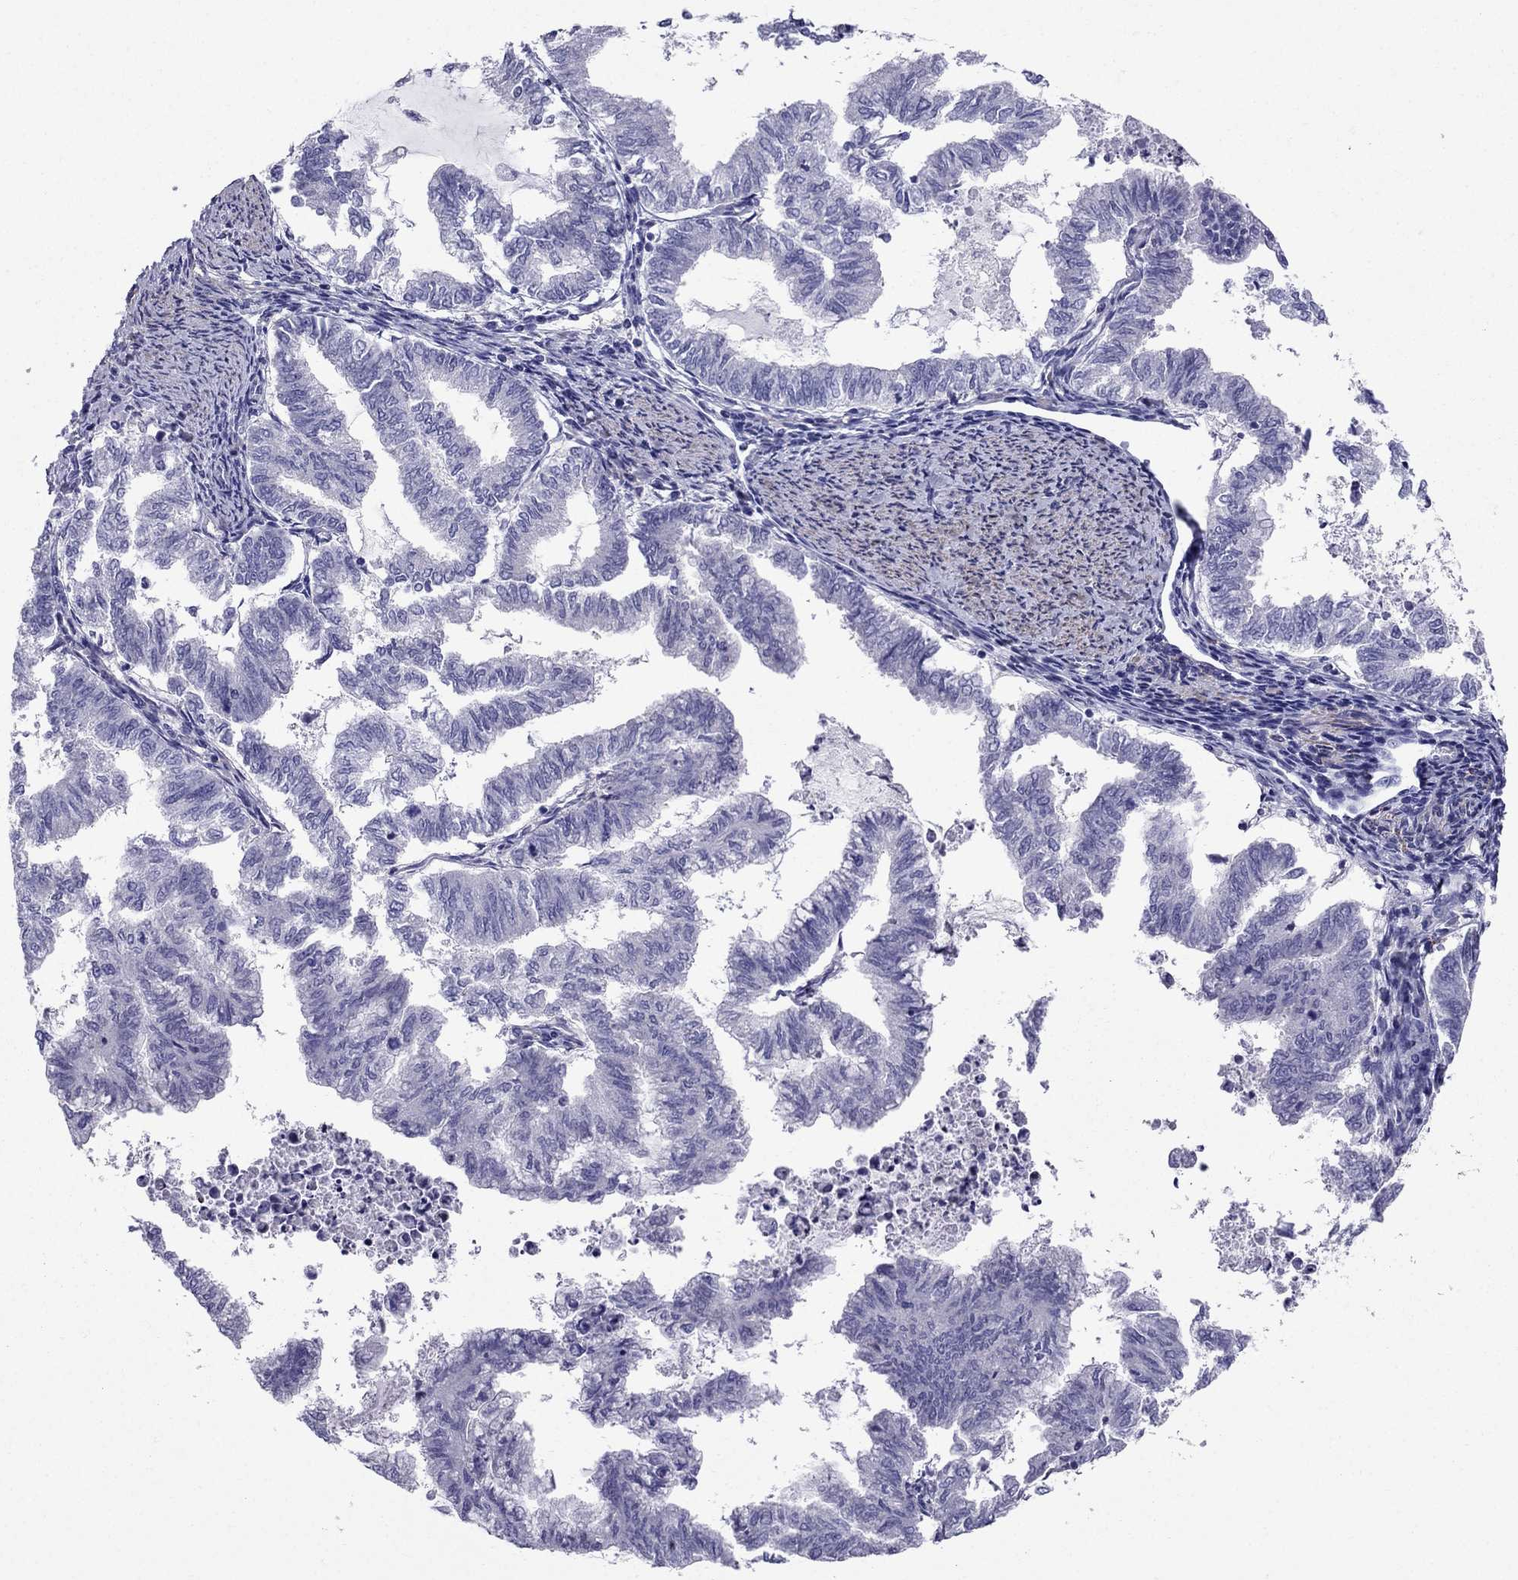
{"staining": {"intensity": "negative", "quantity": "none", "location": "none"}, "tissue": "endometrial cancer", "cell_type": "Tumor cells", "image_type": "cancer", "snomed": [{"axis": "morphology", "description": "Adenocarcinoma, NOS"}, {"axis": "topography", "description": "Endometrium"}], "caption": "Immunohistochemical staining of human endometrial cancer shows no significant staining in tumor cells. Nuclei are stained in blue.", "gene": "GPR50", "patient": {"sex": "female", "age": 79}}